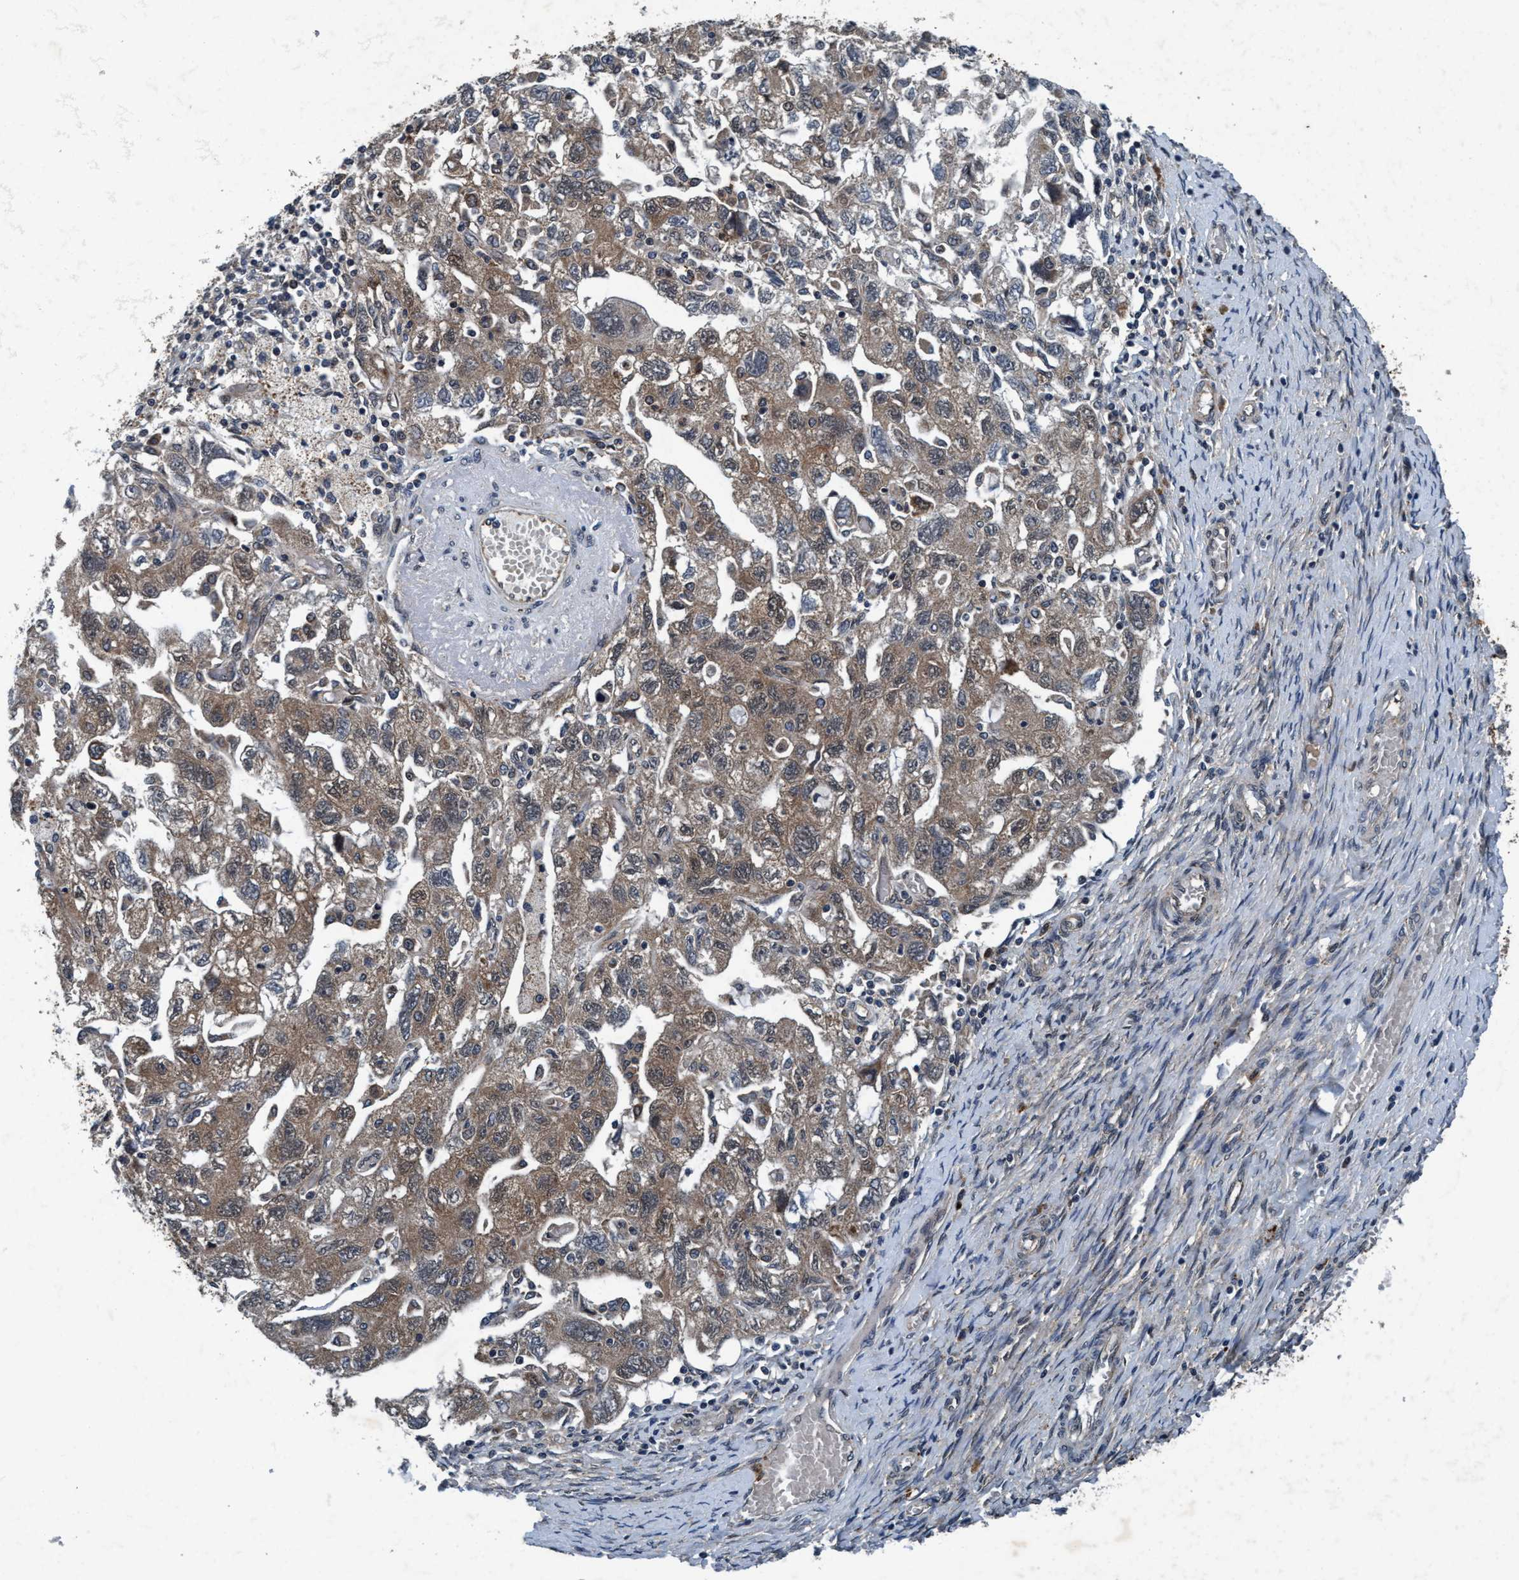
{"staining": {"intensity": "moderate", "quantity": ">75%", "location": "cytoplasmic/membranous"}, "tissue": "ovarian cancer", "cell_type": "Tumor cells", "image_type": "cancer", "snomed": [{"axis": "morphology", "description": "Carcinoma, NOS"}, {"axis": "morphology", "description": "Cystadenocarcinoma, serous, NOS"}, {"axis": "topography", "description": "Ovary"}], "caption": "Immunohistochemistry staining of ovarian cancer (carcinoma), which shows medium levels of moderate cytoplasmic/membranous staining in about >75% of tumor cells indicating moderate cytoplasmic/membranous protein positivity. The staining was performed using DAB (brown) for protein detection and nuclei were counterstained in hematoxylin (blue).", "gene": "AKT1S1", "patient": {"sex": "female", "age": 69}}